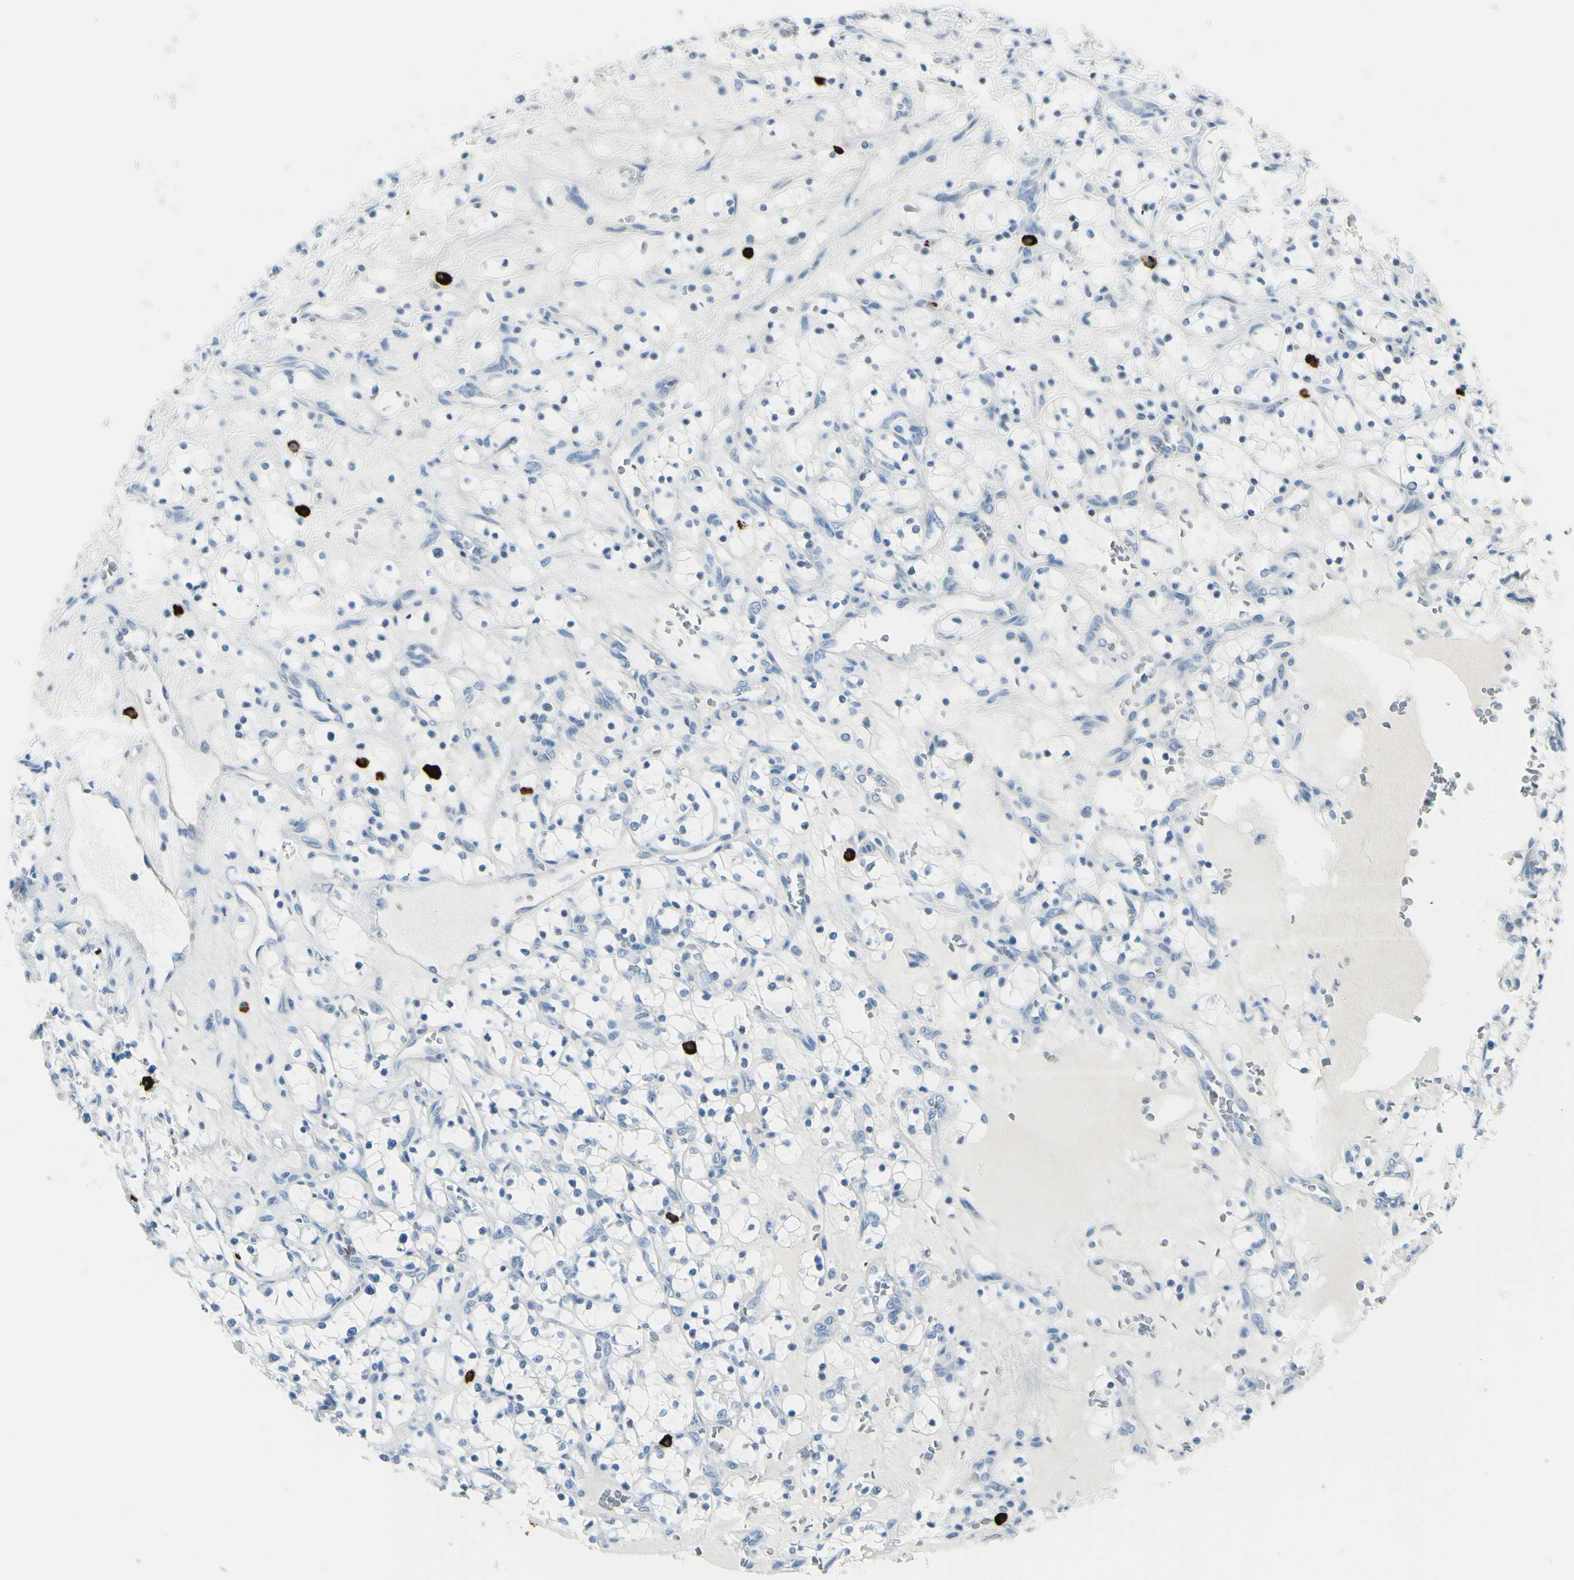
{"staining": {"intensity": "negative", "quantity": "none", "location": "none"}, "tissue": "renal cancer", "cell_type": "Tumor cells", "image_type": "cancer", "snomed": [{"axis": "morphology", "description": "Adenocarcinoma, NOS"}, {"axis": "topography", "description": "Kidney"}], "caption": "Renal cancer was stained to show a protein in brown. There is no significant expression in tumor cells.", "gene": "DLG4", "patient": {"sex": "female", "age": 69}}